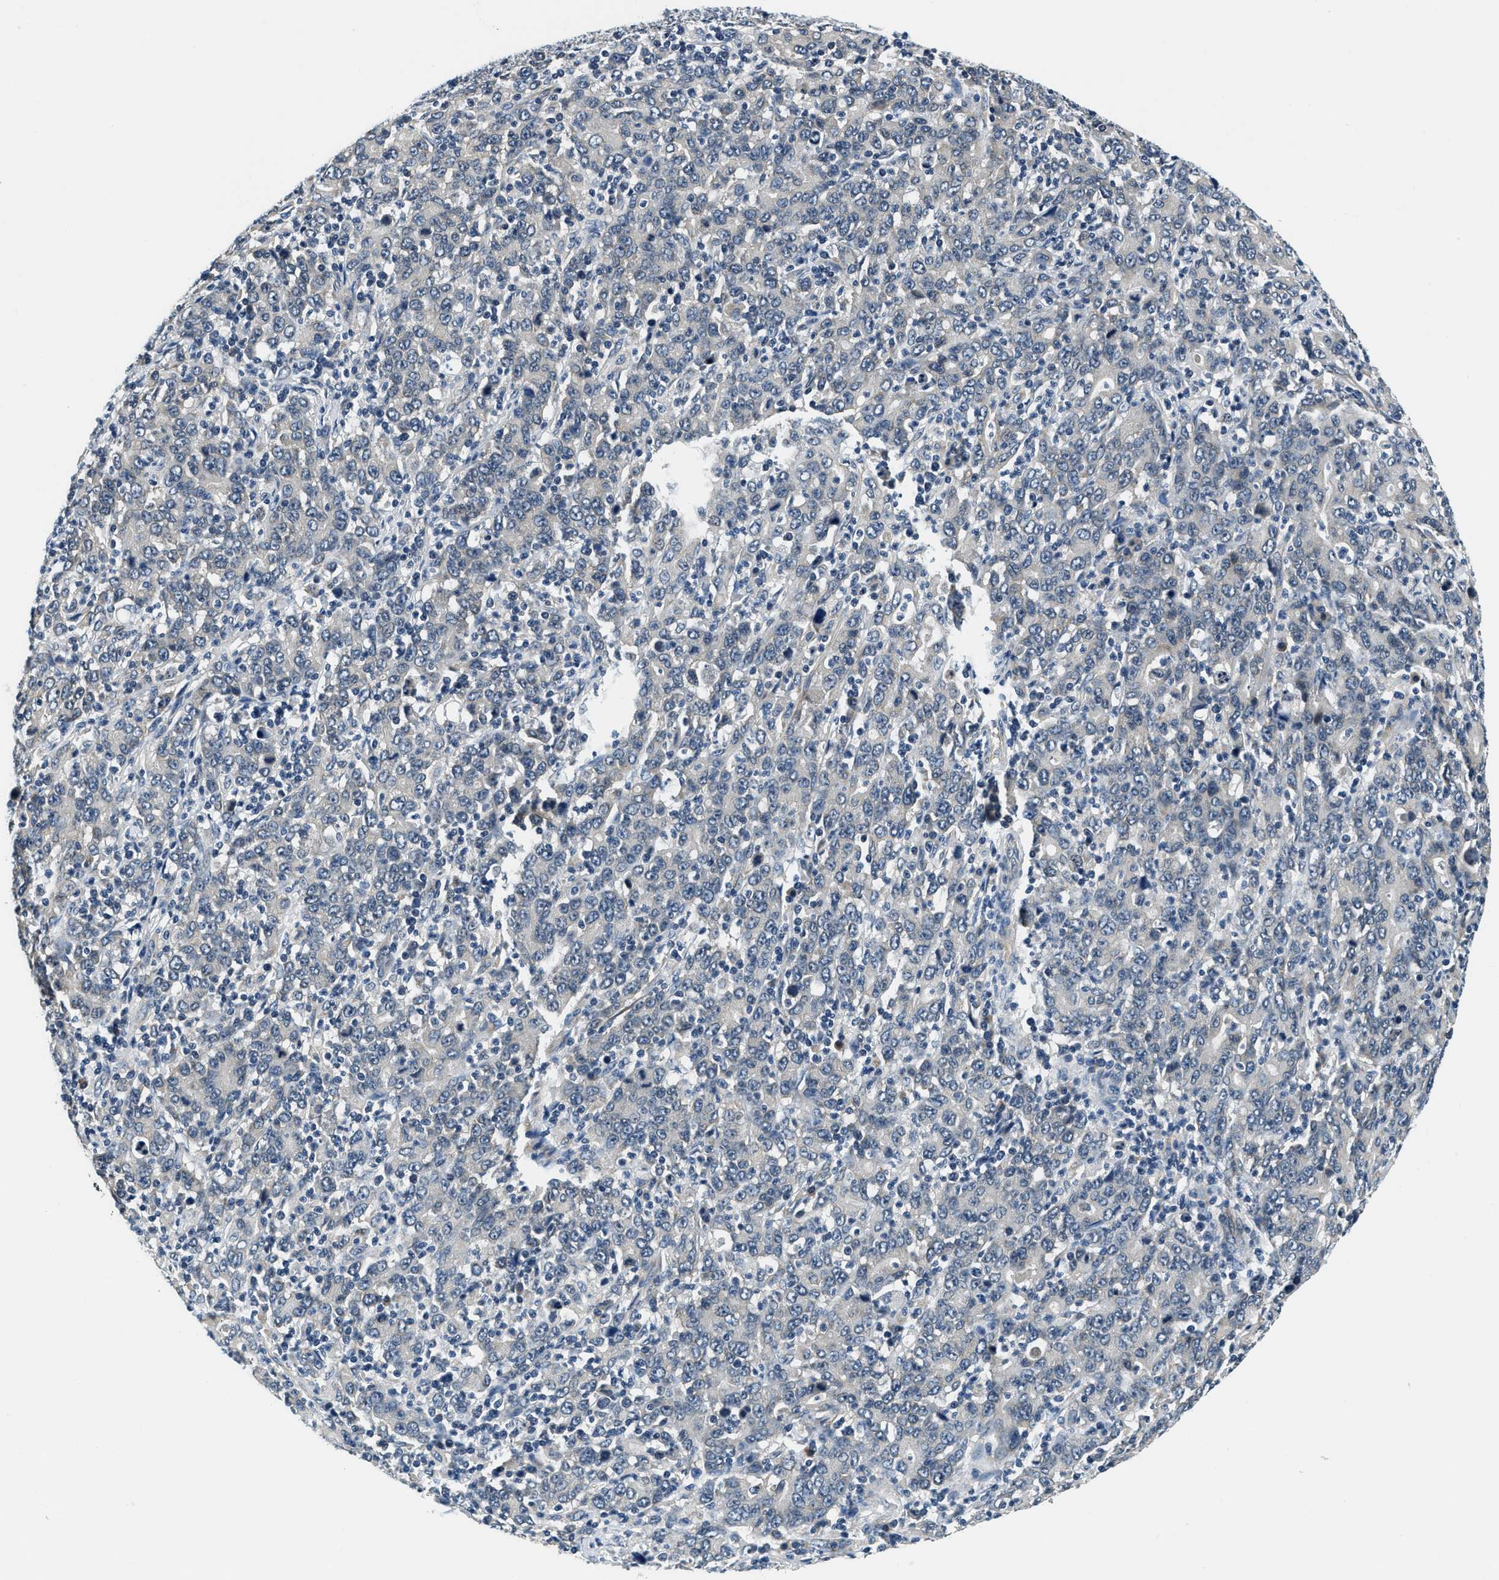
{"staining": {"intensity": "negative", "quantity": "none", "location": "none"}, "tissue": "stomach cancer", "cell_type": "Tumor cells", "image_type": "cancer", "snomed": [{"axis": "morphology", "description": "Adenocarcinoma, NOS"}, {"axis": "topography", "description": "Stomach, upper"}], "caption": "Immunohistochemical staining of human stomach cancer (adenocarcinoma) displays no significant staining in tumor cells. (IHC, brightfield microscopy, high magnification).", "gene": "YAE1", "patient": {"sex": "male", "age": 69}}